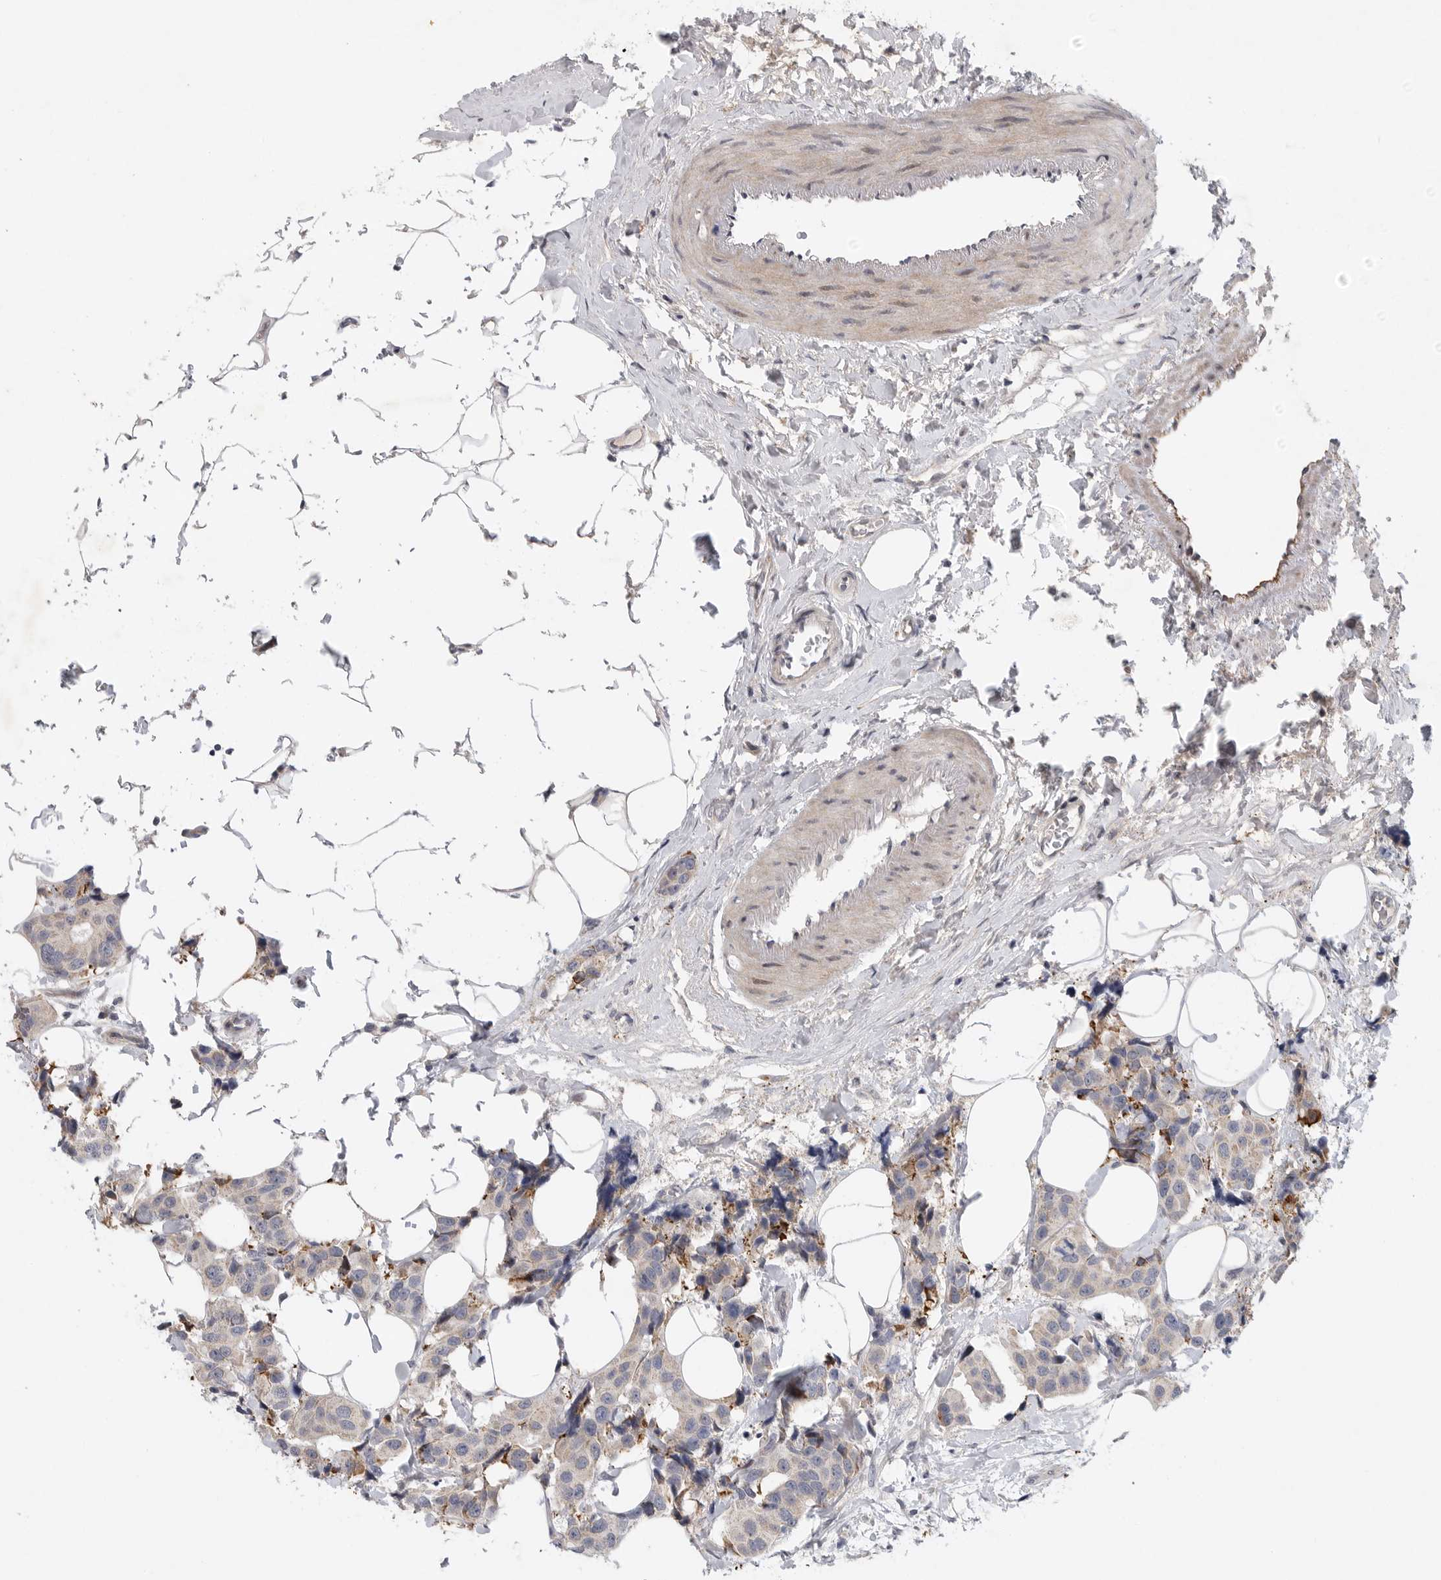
{"staining": {"intensity": "weak", "quantity": "<25%", "location": "cytoplasmic/membranous"}, "tissue": "breast cancer", "cell_type": "Tumor cells", "image_type": "cancer", "snomed": [{"axis": "morphology", "description": "Normal tissue, NOS"}, {"axis": "morphology", "description": "Duct carcinoma"}, {"axis": "topography", "description": "Breast"}], "caption": "DAB immunohistochemical staining of breast cancer exhibits no significant expression in tumor cells.", "gene": "FBXO43", "patient": {"sex": "female", "age": 39}}